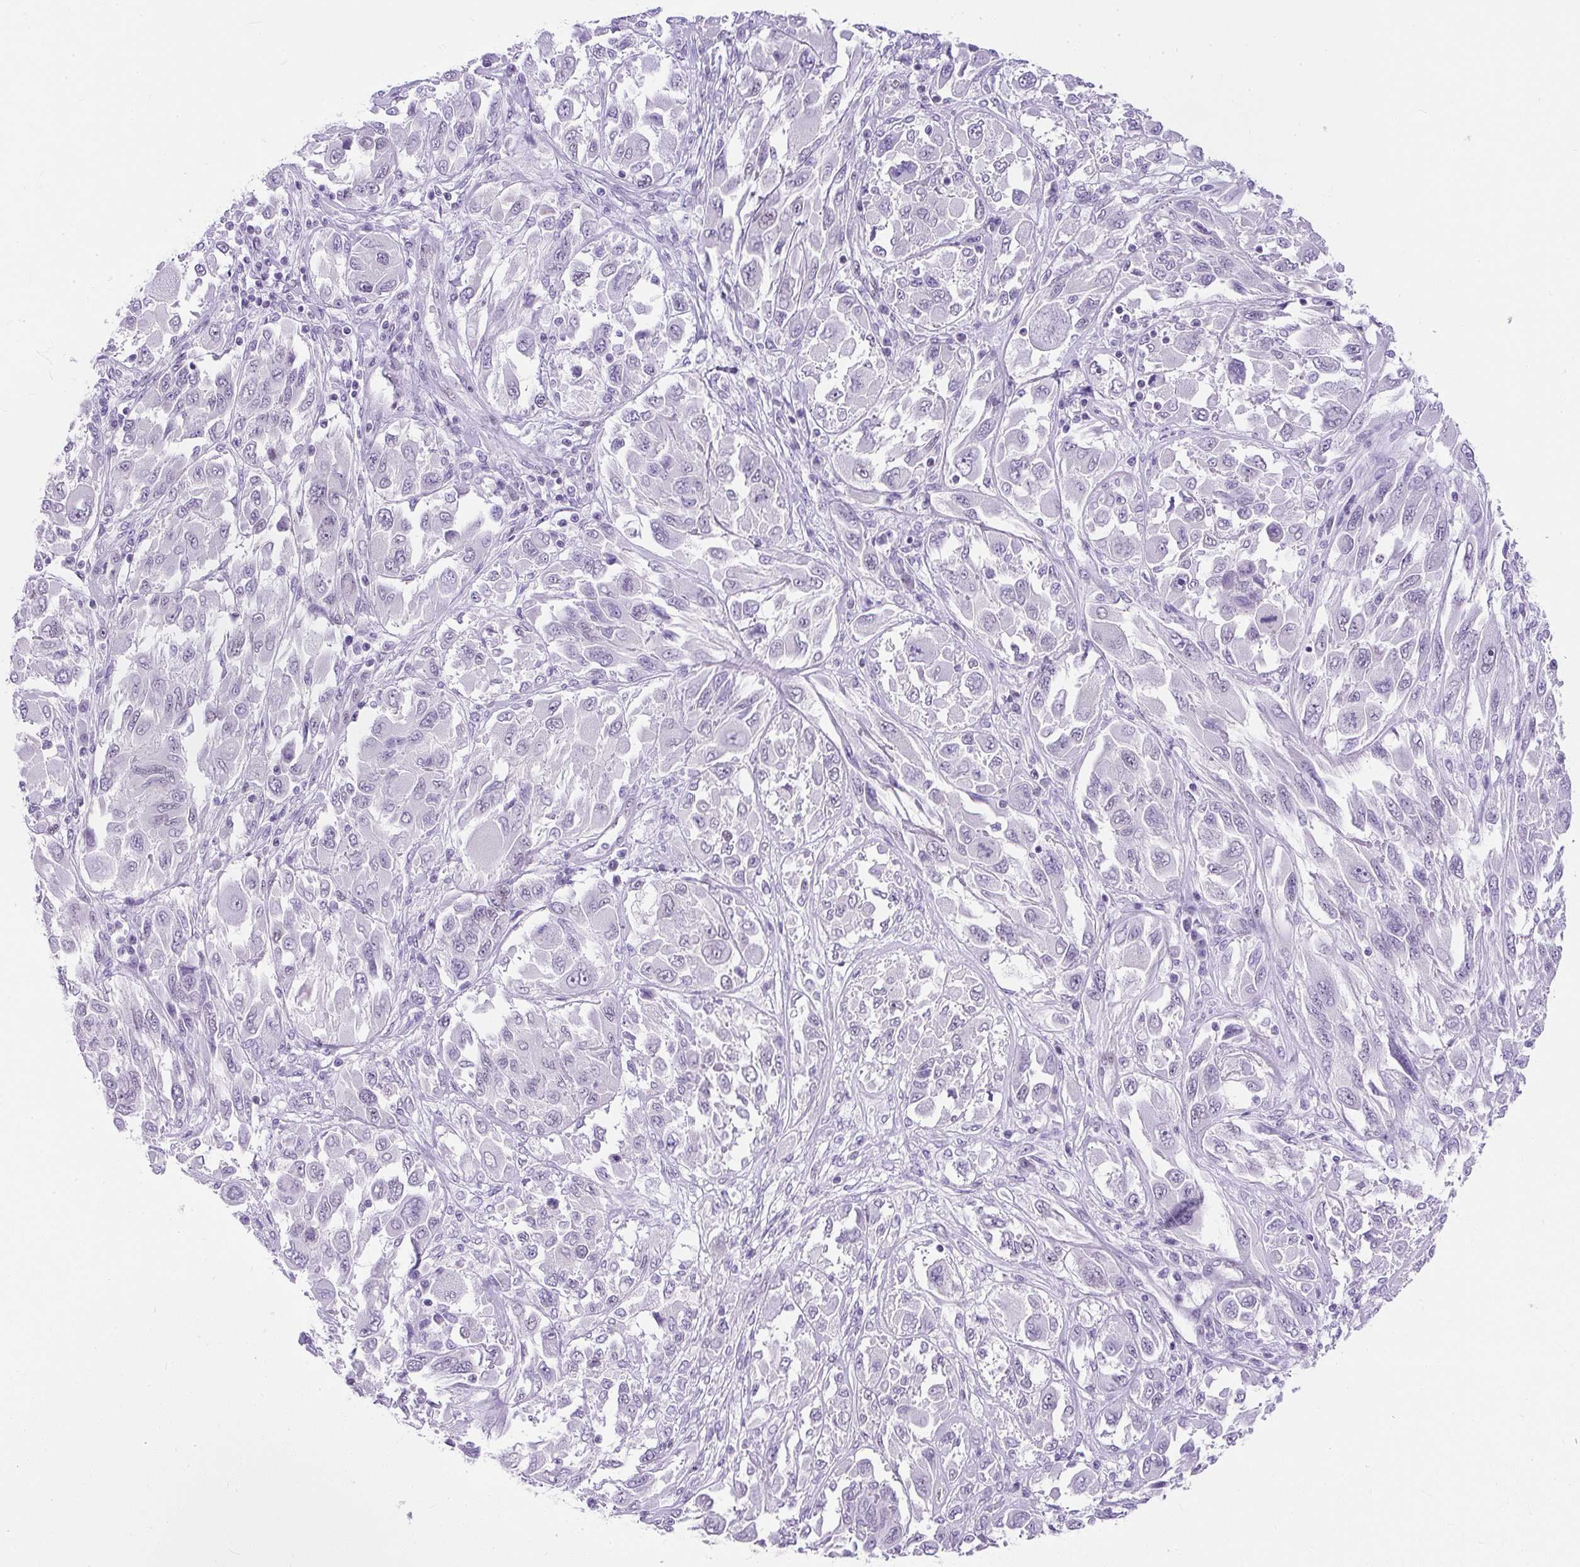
{"staining": {"intensity": "negative", "quantity": "none", "location": "none"}, "tissue": "melanoma", "cell_type": "Tumor cells", "image_type": "cancer", "snomed": [{"axis": "morphology", "description": "Malignant melanoma, NOS"}, {"axis": "topography", "description": "Skin"}], "caption": "The immunohistochemistry image has no significant positivity in tumor cells of melanoma tissue.", "gene": "PLCXD2", "patient": {"sex": "female", "age": 91}}